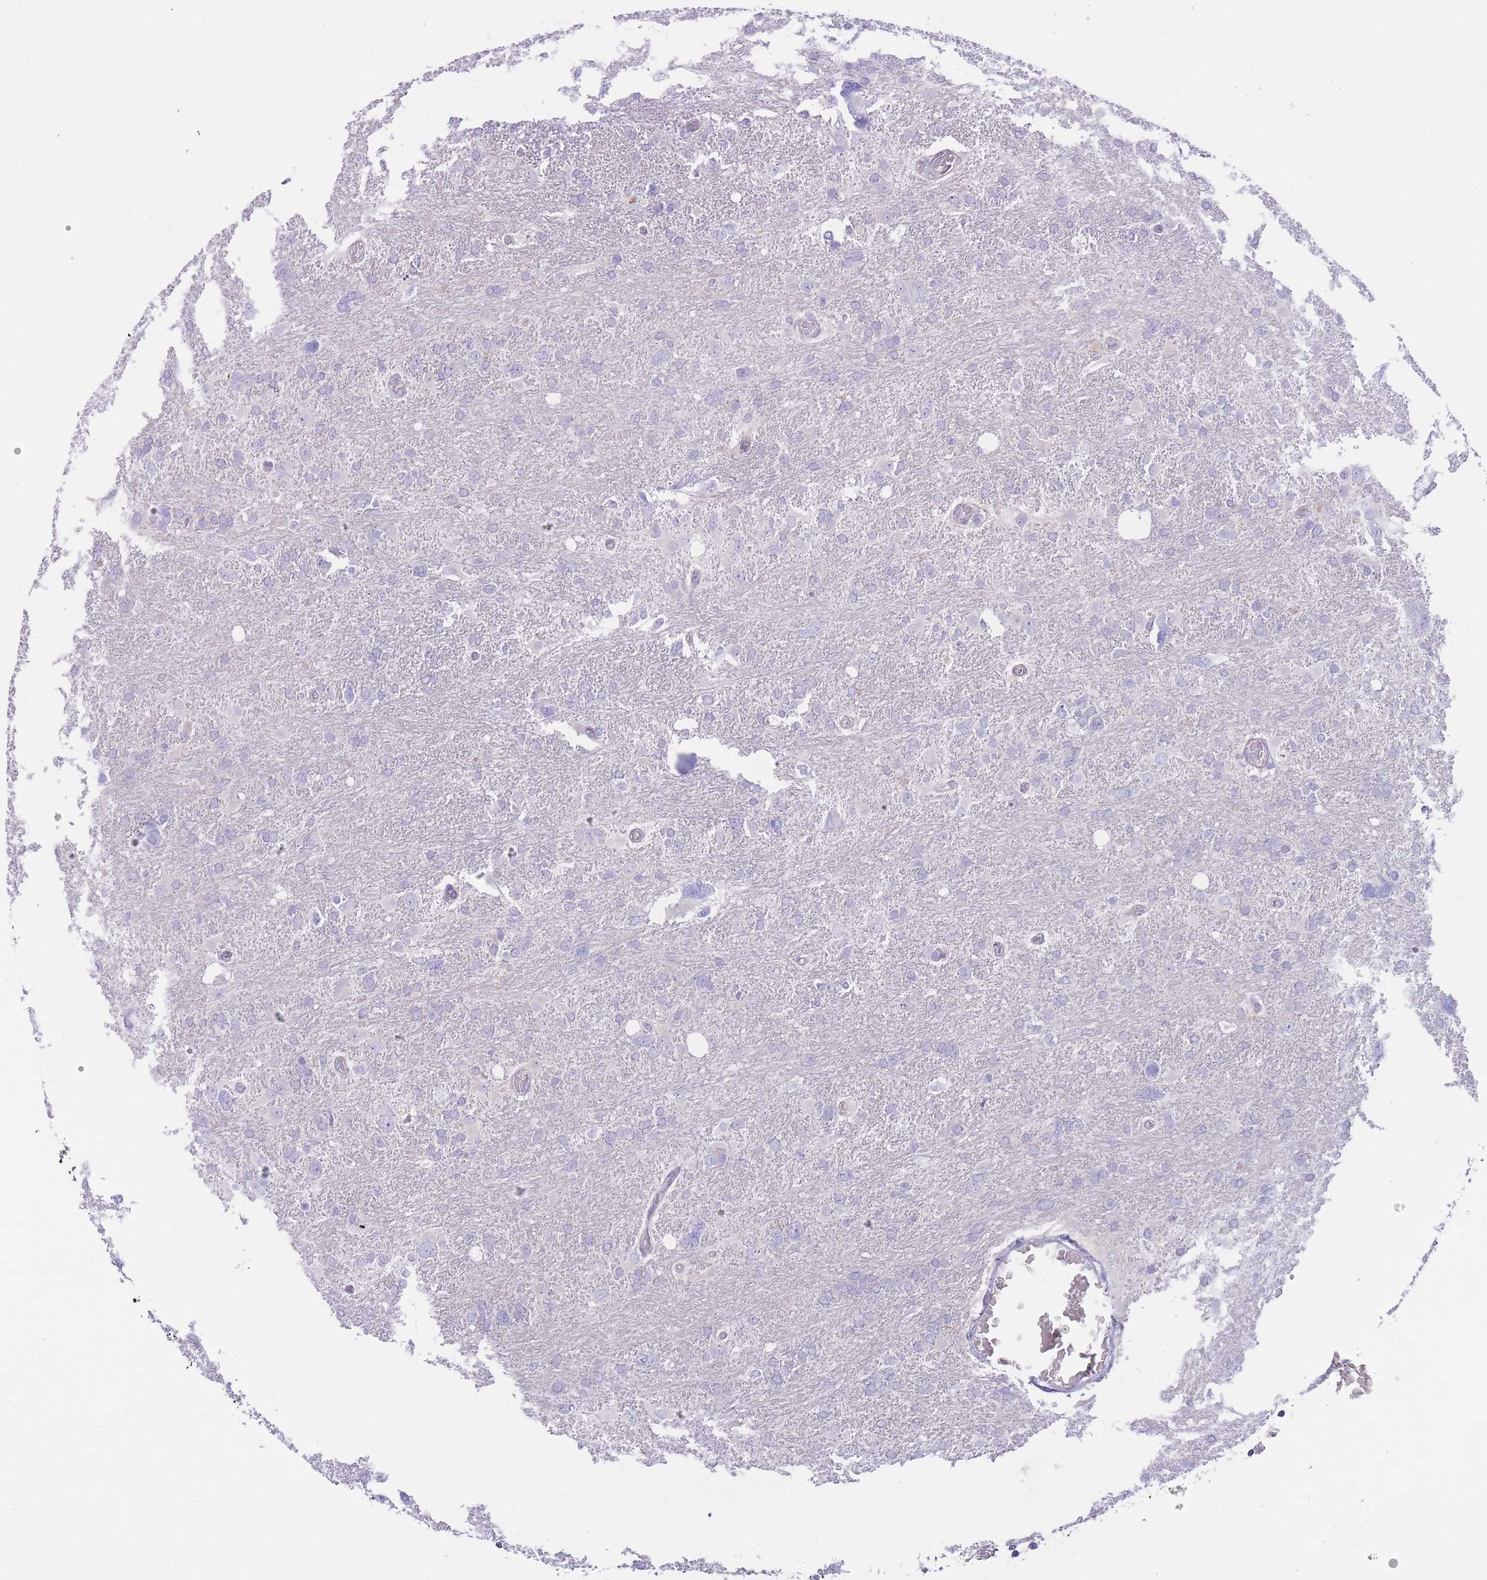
{"staining": {"intensity": "negative", "quantity": "none", "location": "none"}, "tissue": "glioma", "cell_type": "Tumor cells", "image_type": "cancer", "snomed": [{"axis": "morphology", "description": "Glioma, malignant, High grade"}, {"axis": "topography", "description": "Brain"}], "caption": "This micrograph is of high-grade glioma (malignant) stained with immunohistochemistry to label a protein in brown with the nuclei are counter-stained blue. There is no expression in tumor cells.", "gene": "QTRT1", "patient": {"sex": "male", "age": 61}}